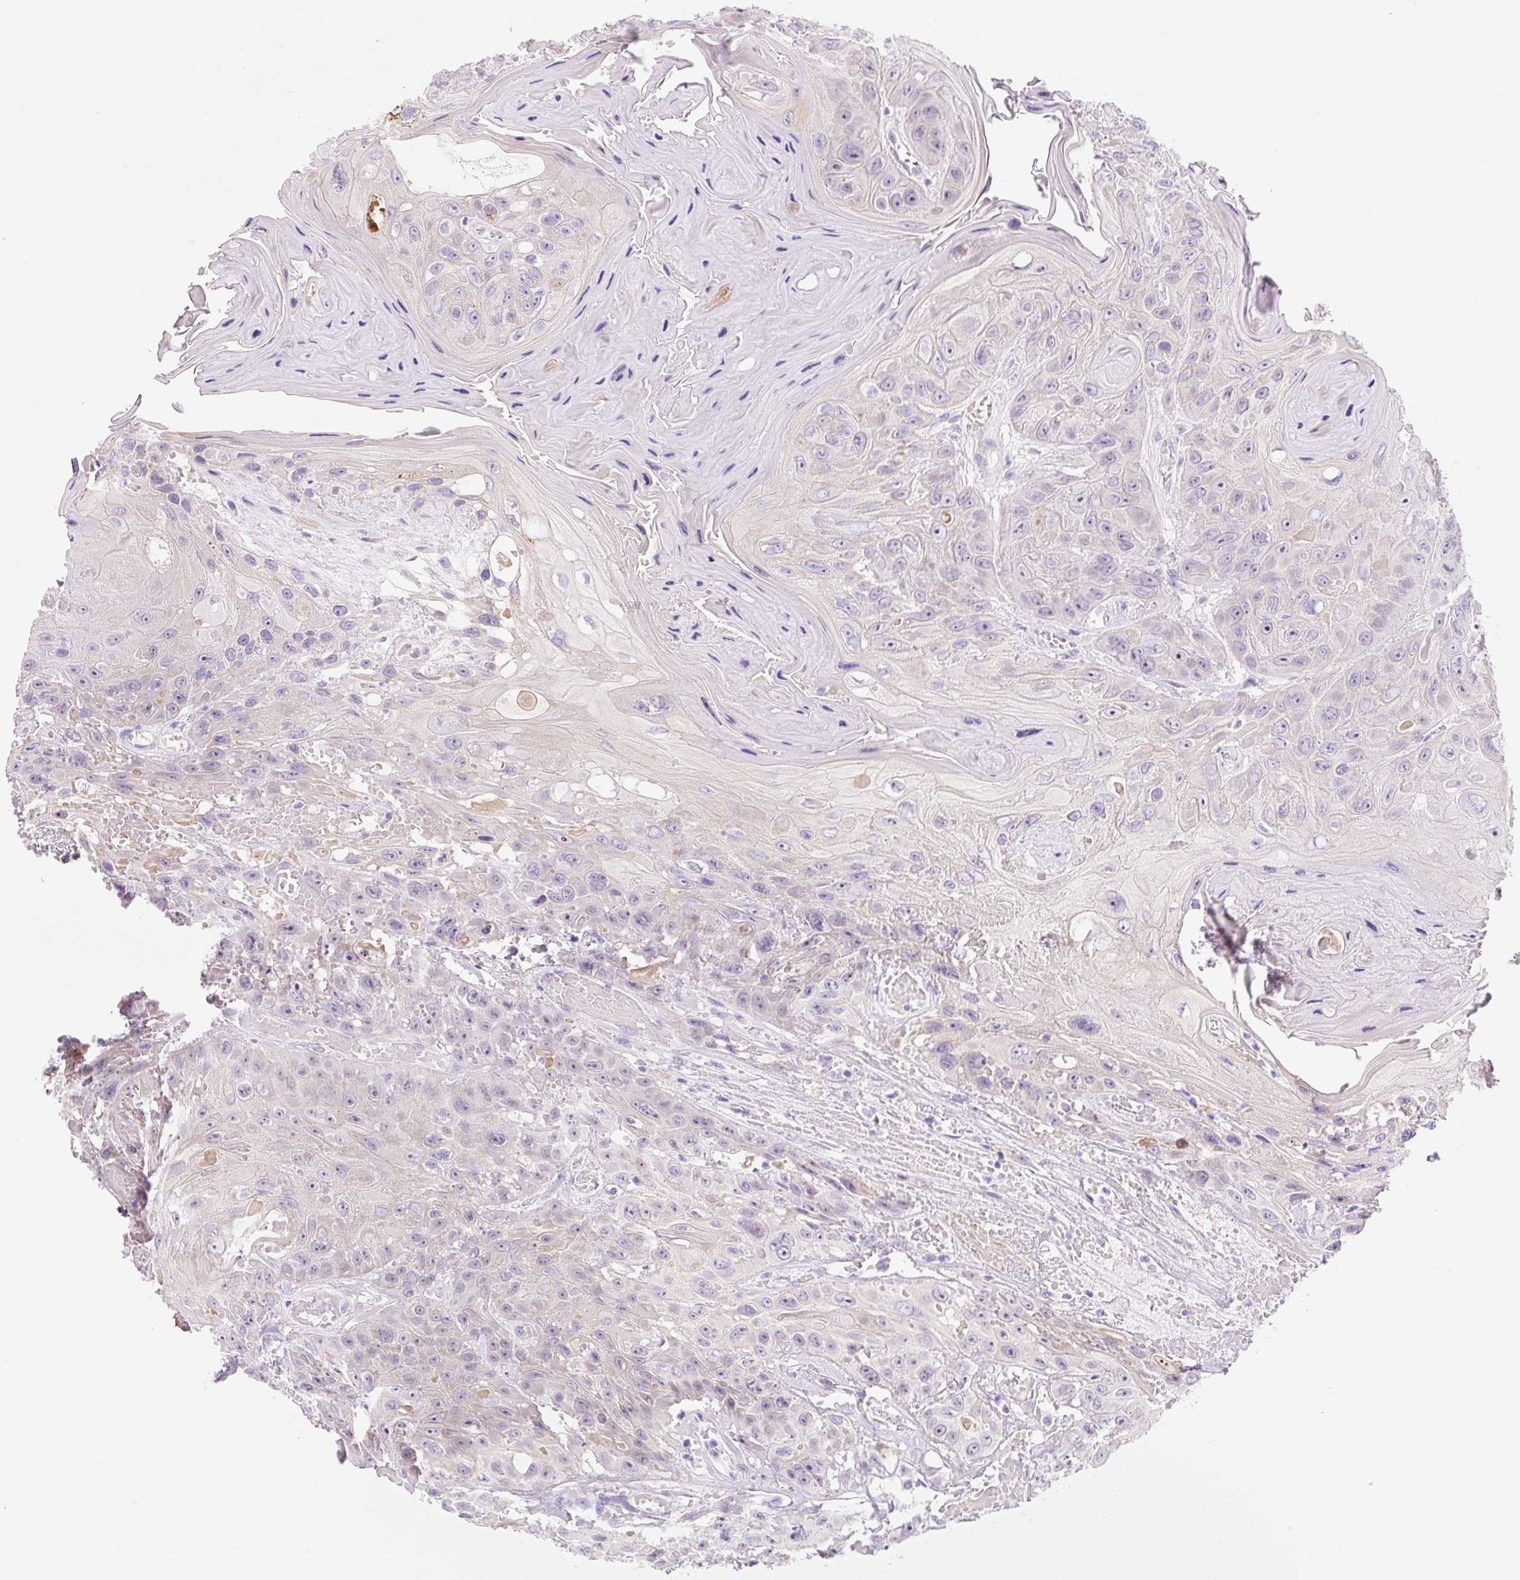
{"staining": {"intensity": "negative", "quantity": "none", "location": "none"}, "tissue": "head and neck cancer", "cell_type": "Tumor cells", "image_type": "cancer", "snomed": [{"axis": "morphology", "description": "Squamous cell carcinoma, NOS"}, {"axis": "topography", "description": "Head-Neck"}], "caption": "DAB (3,3'-diaminobenzidine) immunohistochemical staining of head and neck cancer displays no significant positivity in tumor cells. The staining is performed using DAB (3,3'-diaminobenzidine) brown chromogen with nuclei counter-stained in using hematoxylin.", "gene": "ZNF121", "patient": {"sex": "female", "age": 59}}